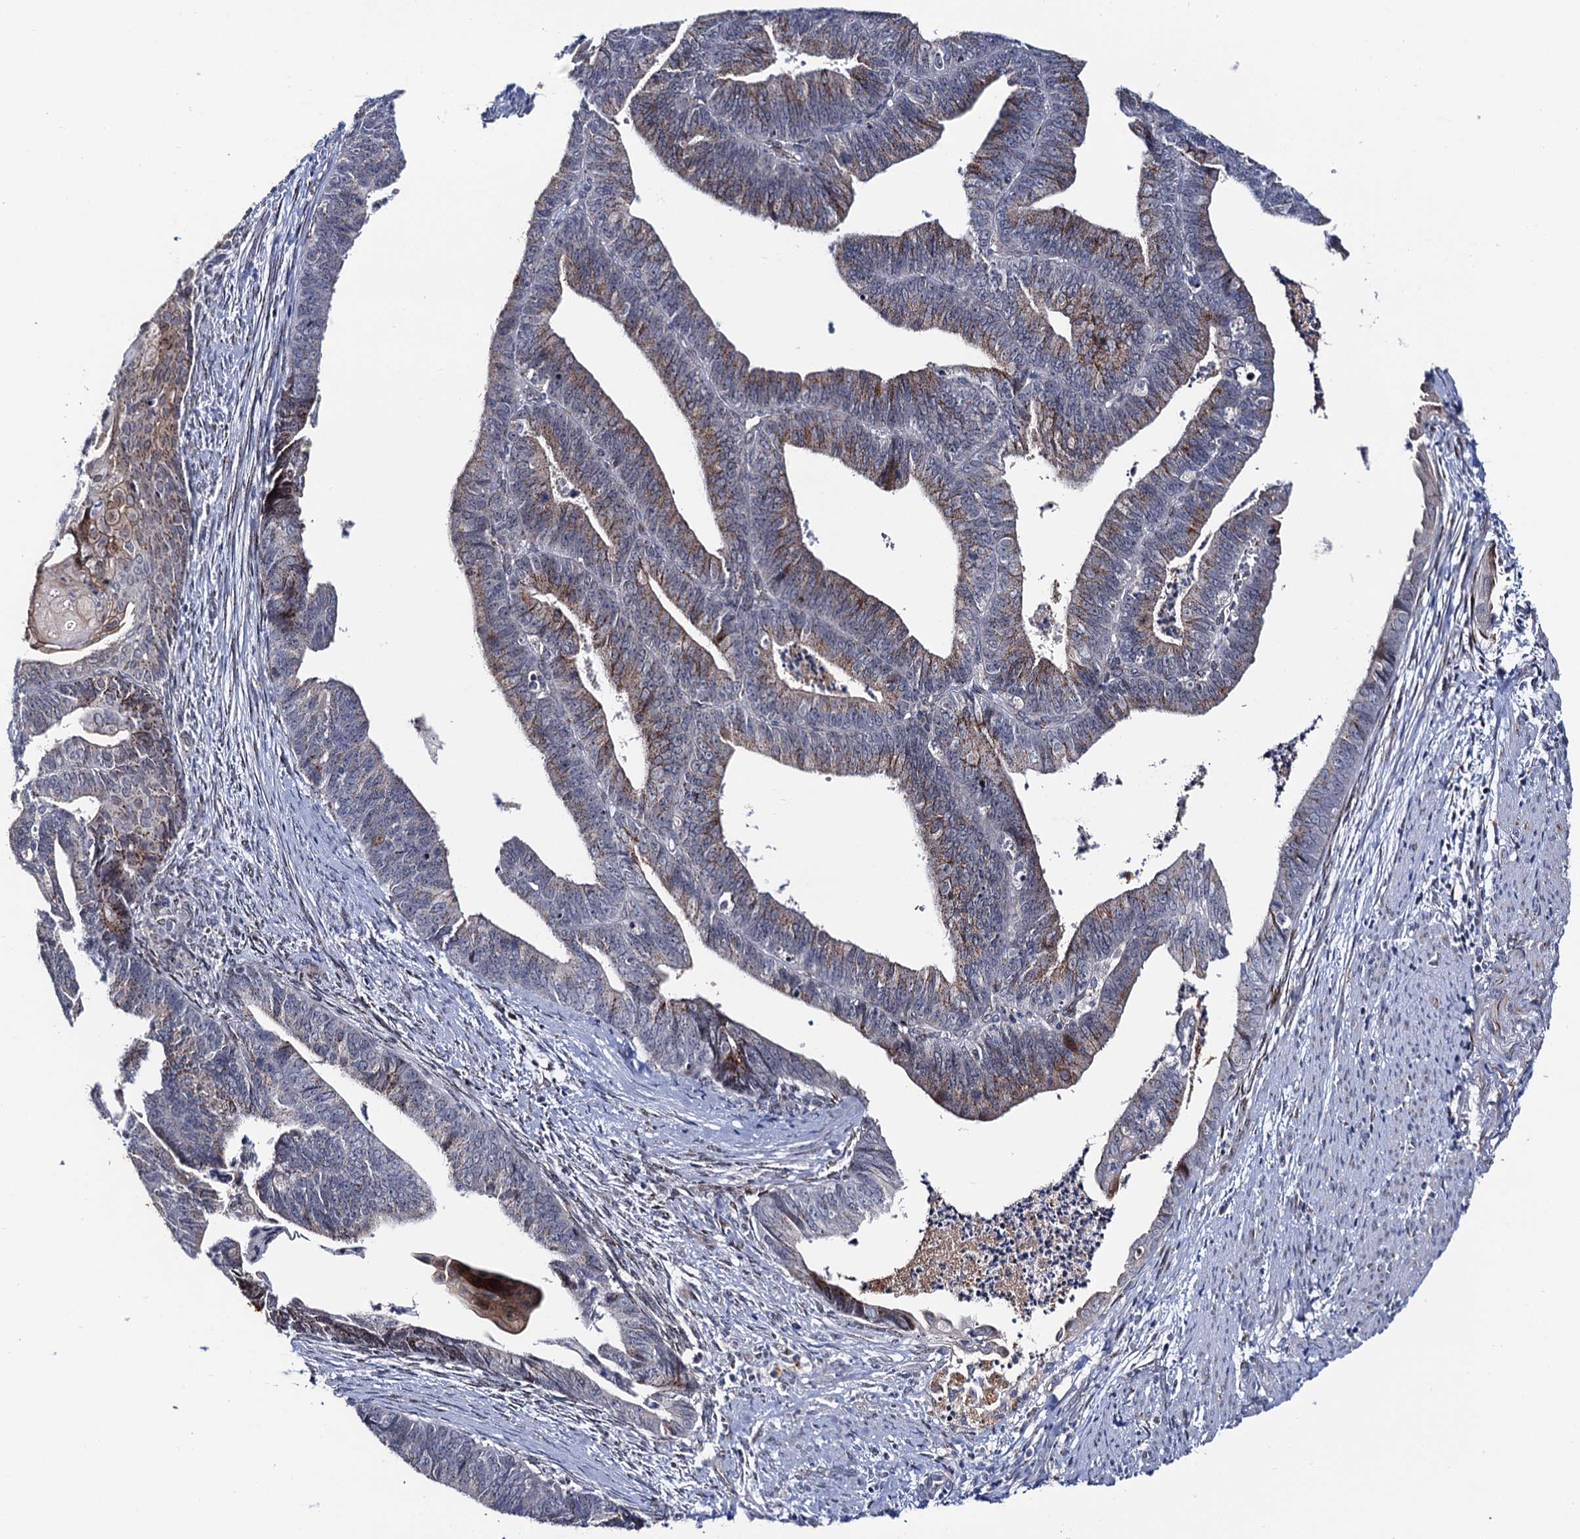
{"staining": {"intensity": "weak", "quantity": "25%-75%", "location": "cytoplasmic/membranous"}, "tissue": "endometrial cancer", "cell_type": "Tumor cells", "image_type": "cancer", "snomed": [{"axis": "morphology", "description": "Adenocarcinoma, NOS"}, {"axis": "topography", "description": "Endometrium"}], "caption": "The micrograph demonstrates immunohistochemical staining of endometrial cancer (adenocarcinoma). There is weak cytoplasmic/membranous expression is appreciated in approximately 25%-75% of tumor cells.", "gene": "THAP2", "patient": {"sex": "female", "age": 73}}